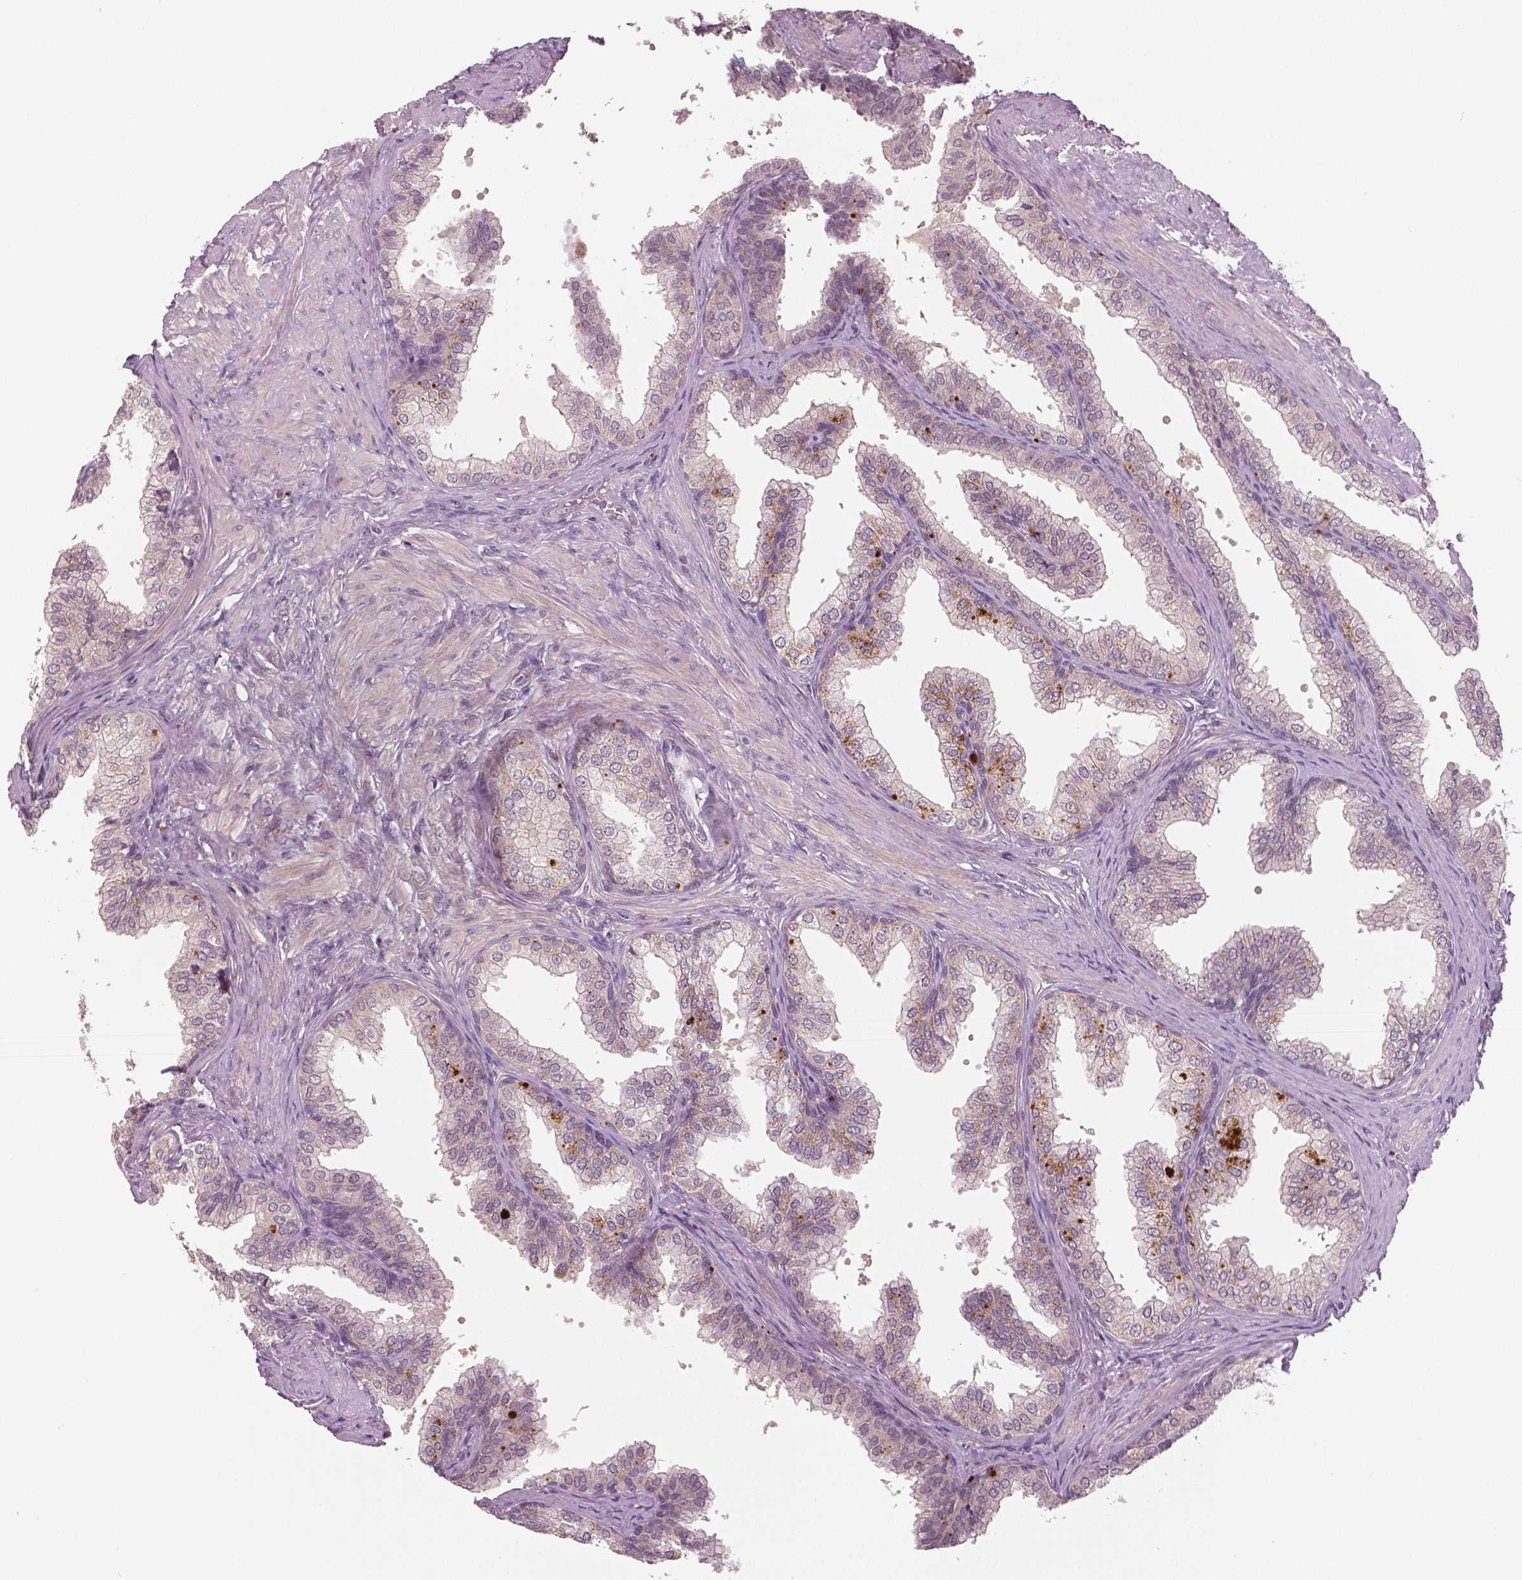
{"staining": {"intensity": "moderate", "quantity": "<25%", "location": "cytoplasmic/membranous"}, "tissue": "prostate", "cell_type": "Glandular cells", "image_type": "normal", "snomed": [{"axis": "morphology", "description": "Normal tissue, NOS"}, {"axis": "topography", "description": "Prostate"}, {"axis": "topography", "description": "Peripheral nerve tissue"}], "caption": "Prostate stained with DAB (3,3'-diaminobenzidine) immunohistochemistry reveals low levels of moderate cytoplasmic/membranous expression in approximately <25% of glandular cells.", "gene": "MKI67", "patient": {"sex": "male", "age": 55}}